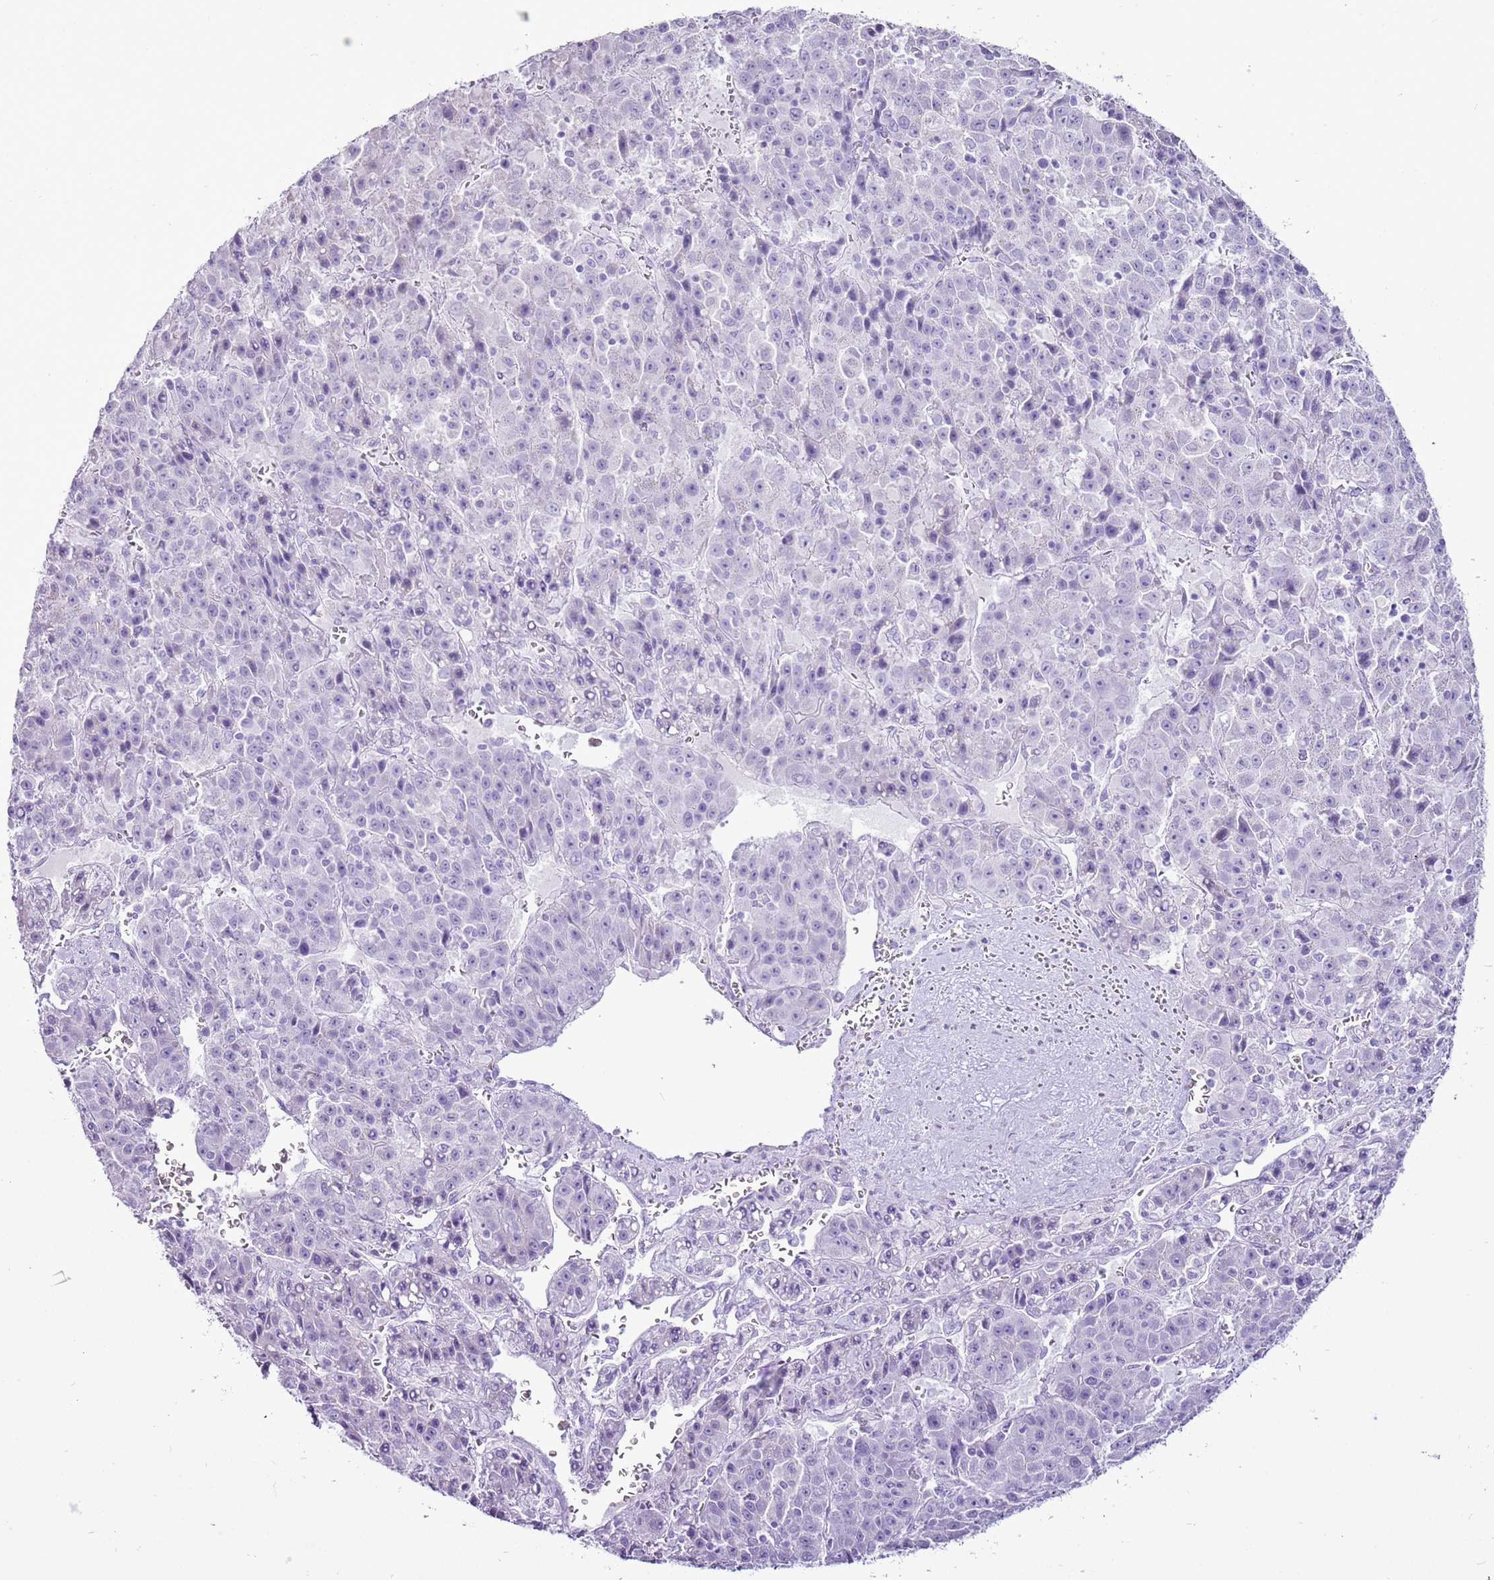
{"staining": {"intensity": "negative", "quantity": "none", "location": "none"}, "tissue": "liver cancer", "cell_type": "Tumor cells", "image_type": "cancer", "snomed": [{"axis": "morphology", "description": "Carcinoma, Hepatocellular, NOS"}, {"axis": "topography", "description": "Liver"}], "caption": "Immunohistochemistry micrograph of liver hepatocellular carcinoma stained for a protein (brown), which demonstrates no positivity in tumor cells. (DAB immunohistochemistry with hematoxylin counter stain).", "gene": "CNFN", "patient": {"sex": "female", "age": 53}}